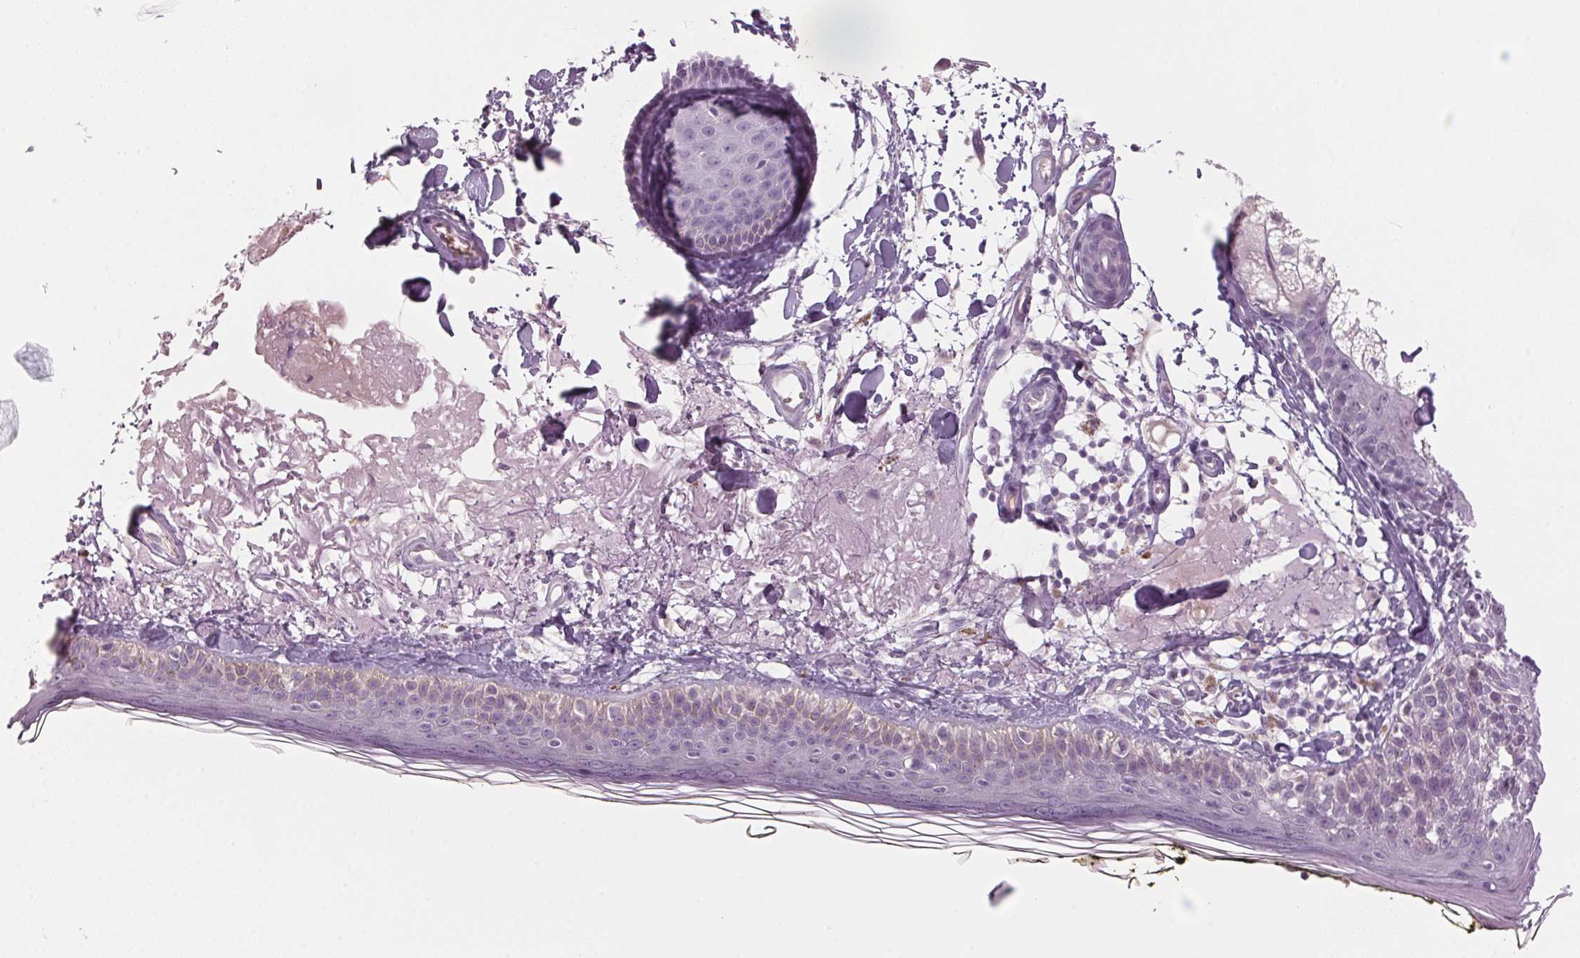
{"staining": {"intensity": "negative", "quantity": "none", "location": "none"}, "tissue": "skin", "cell_type": "Fibroblasts", "image_type": "normal", "snomed": [{"axis": "morphology", "description": "Normal tissue, NOS"}, {"axis": "topography", "description": "Skin"}], "caption": "High magnification brightfield microscopy of benign skin stained with DAB (brown) and counterstained with hematoxylin (blue): fibroblasts show no significant expression. The staining was performed using DAB (3,3'-diaminobenzidine) to visualize the protein expression in brown, while the nuclei were stained in blue with hematoxylin (Magnification: 20x).", "gene": "ADAM20", "patient": {"sex": "male", "age": 76}}